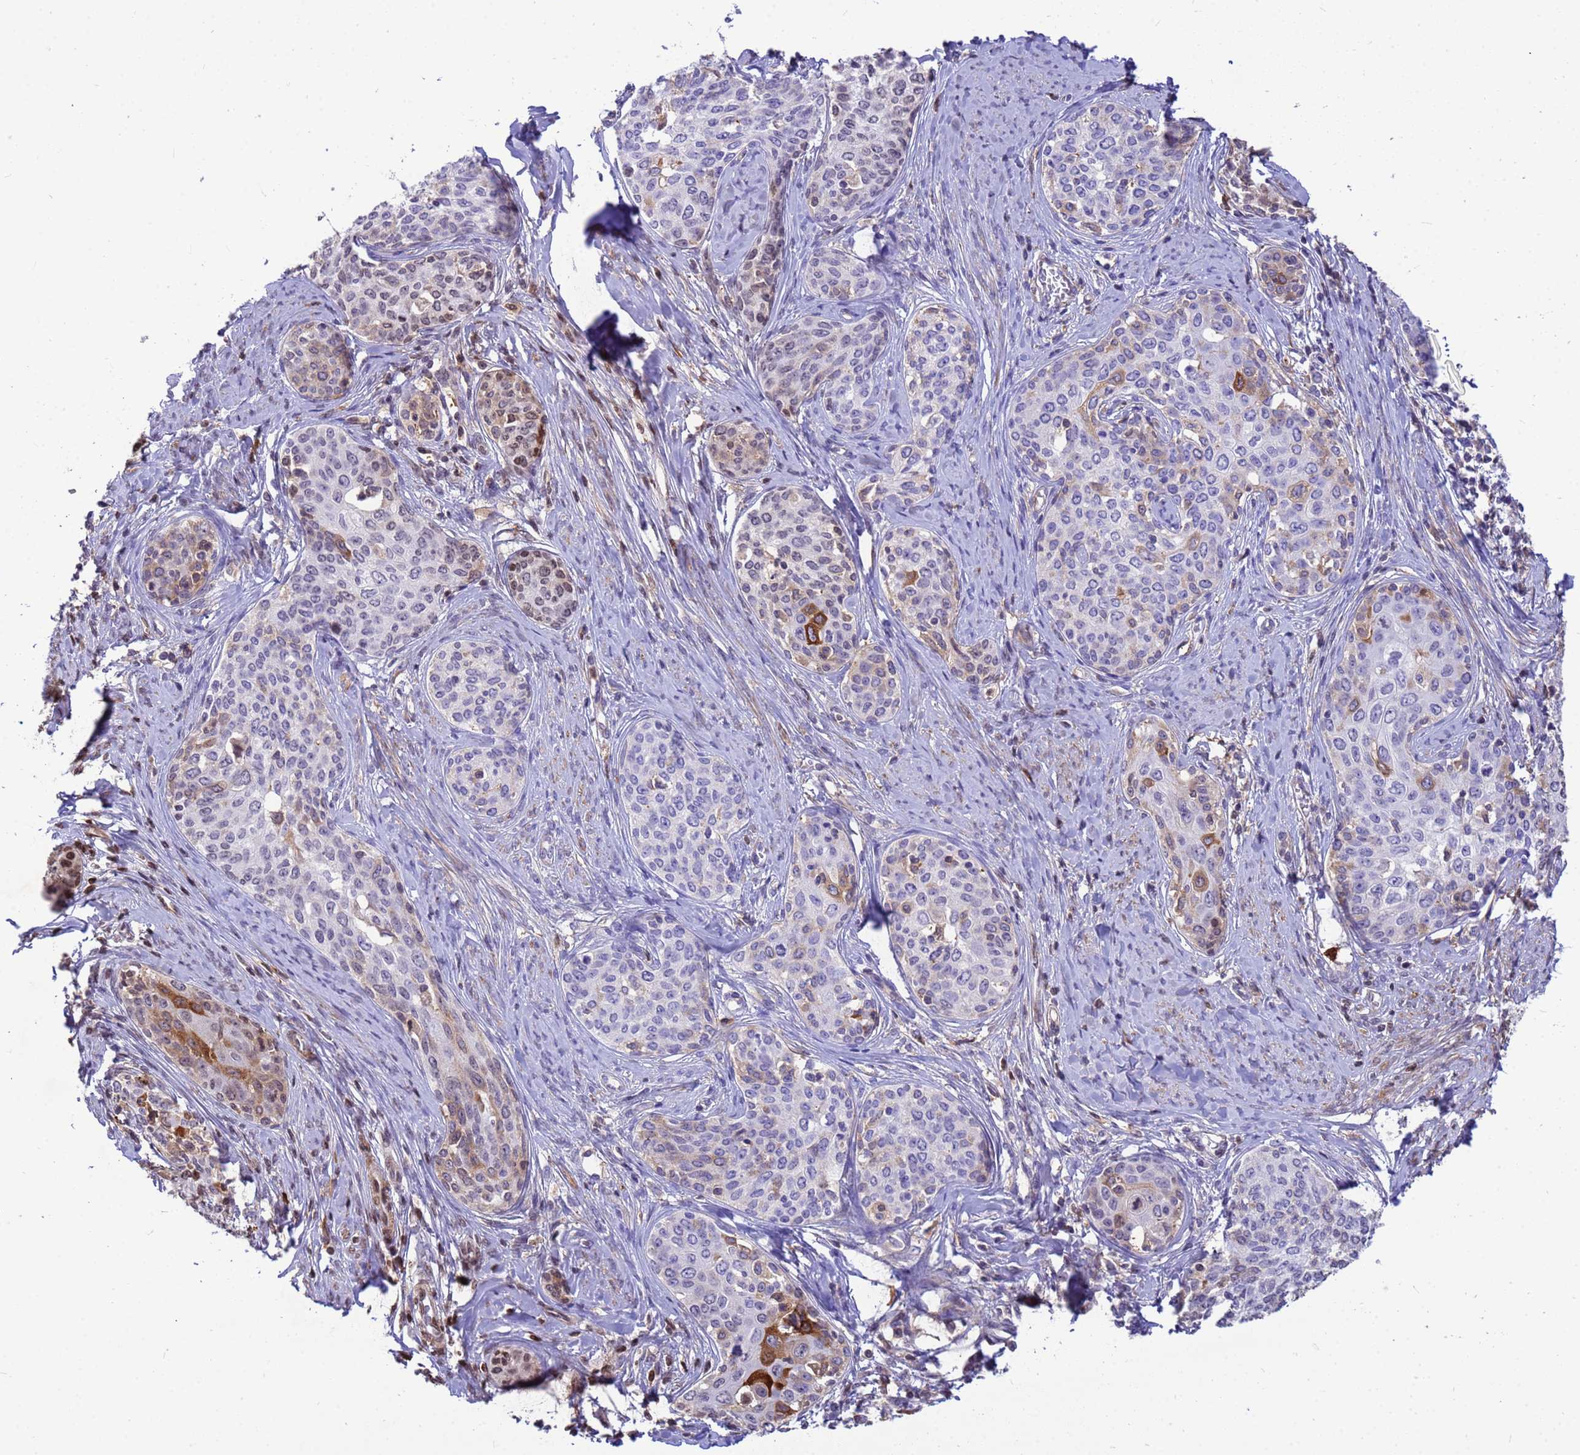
{"staining": {"intensity": "moderate", "quantity": "<25%", "location": "cytoplasmic/membranous"}, "tissue": "cervical cancer", "cell_type": "Tumor cells", "image_type": "cancer", "snomed": [{"axis": "morphology", "description": "Squamous cell carcinoma, NOS"}, {"axis": "morphology", "description": "Adenocarcinoma, NOS"}, {"axis": "topography", "description": "Cervix"}], "caption": "Brown immunohistochemical staining in cervical cancer (squamous cell carcinoma) demonstrates moderate cytoplasmic/membranous expression in approximately <25% of tumor cells. The staining was performed using DAB to visualize the protein expression in brown, while the nuclei were stained in blue with hematoxylin (Magnification: 20x).", "gene": "ORM1", "patient": {"sex": "female", "age": 52}}